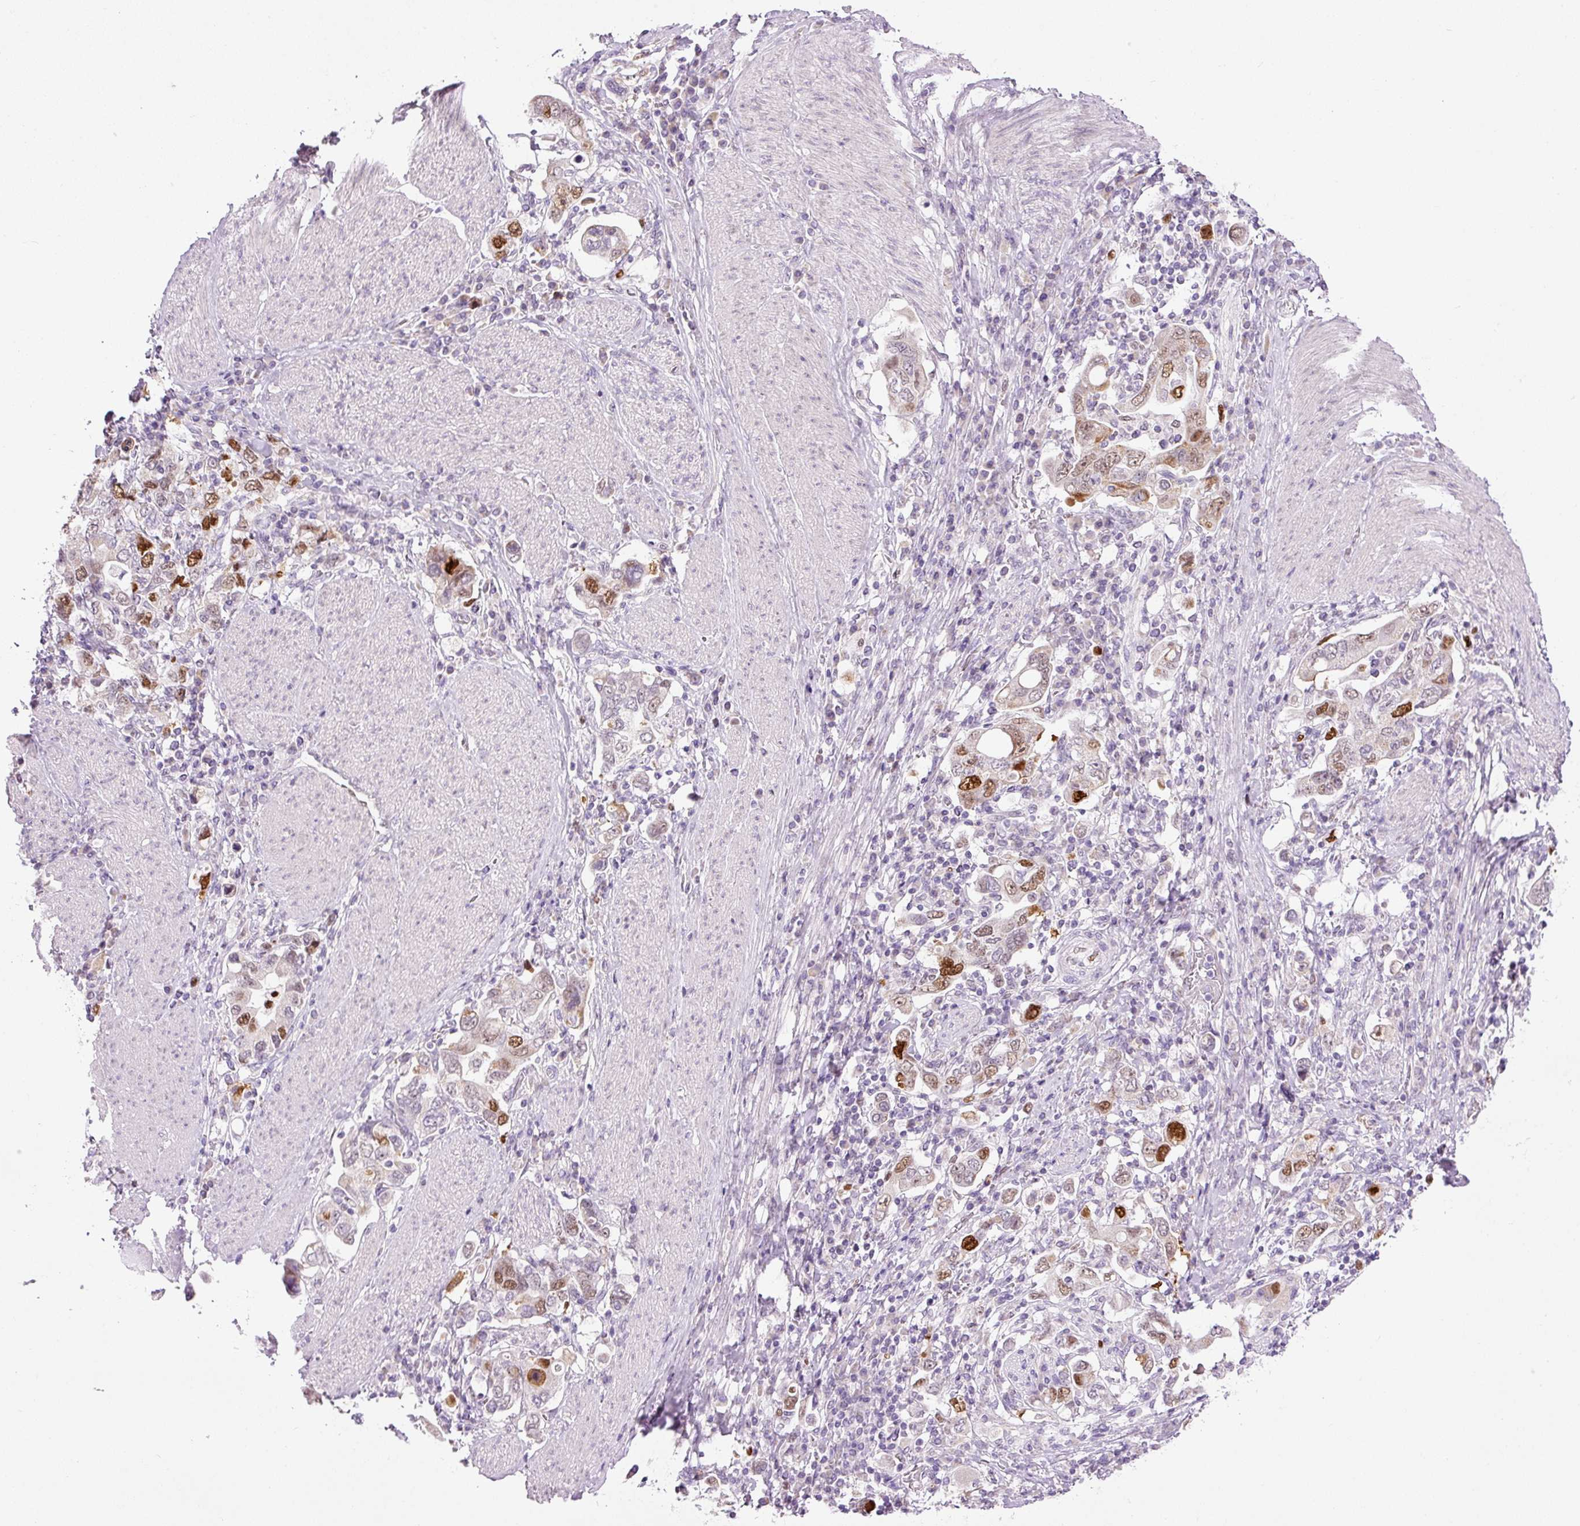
{"staining": {"intensity": "moderate", "quantity": "25%-75%", "location": "nuclear"}, "tissue": "stomach cancer", "cell_type": "Tumor cells", "image_type": "cancer", "snomed": [{"axis": "morphology", "description": "Adenocarcinoma, NOS"}, {"axis": "topography", "description": "Stomach, upper"}, {"axis": "topography", "description": "Stomach"}], "caption": "Immunohistochemistry of stomach cancer (adenocarcinoma) displays medium levels of moderate nuclear staining in about 25%-75% of tumor cells.", "gene": "KPNA2", "patient": {"sex": "male", "age": 62}}